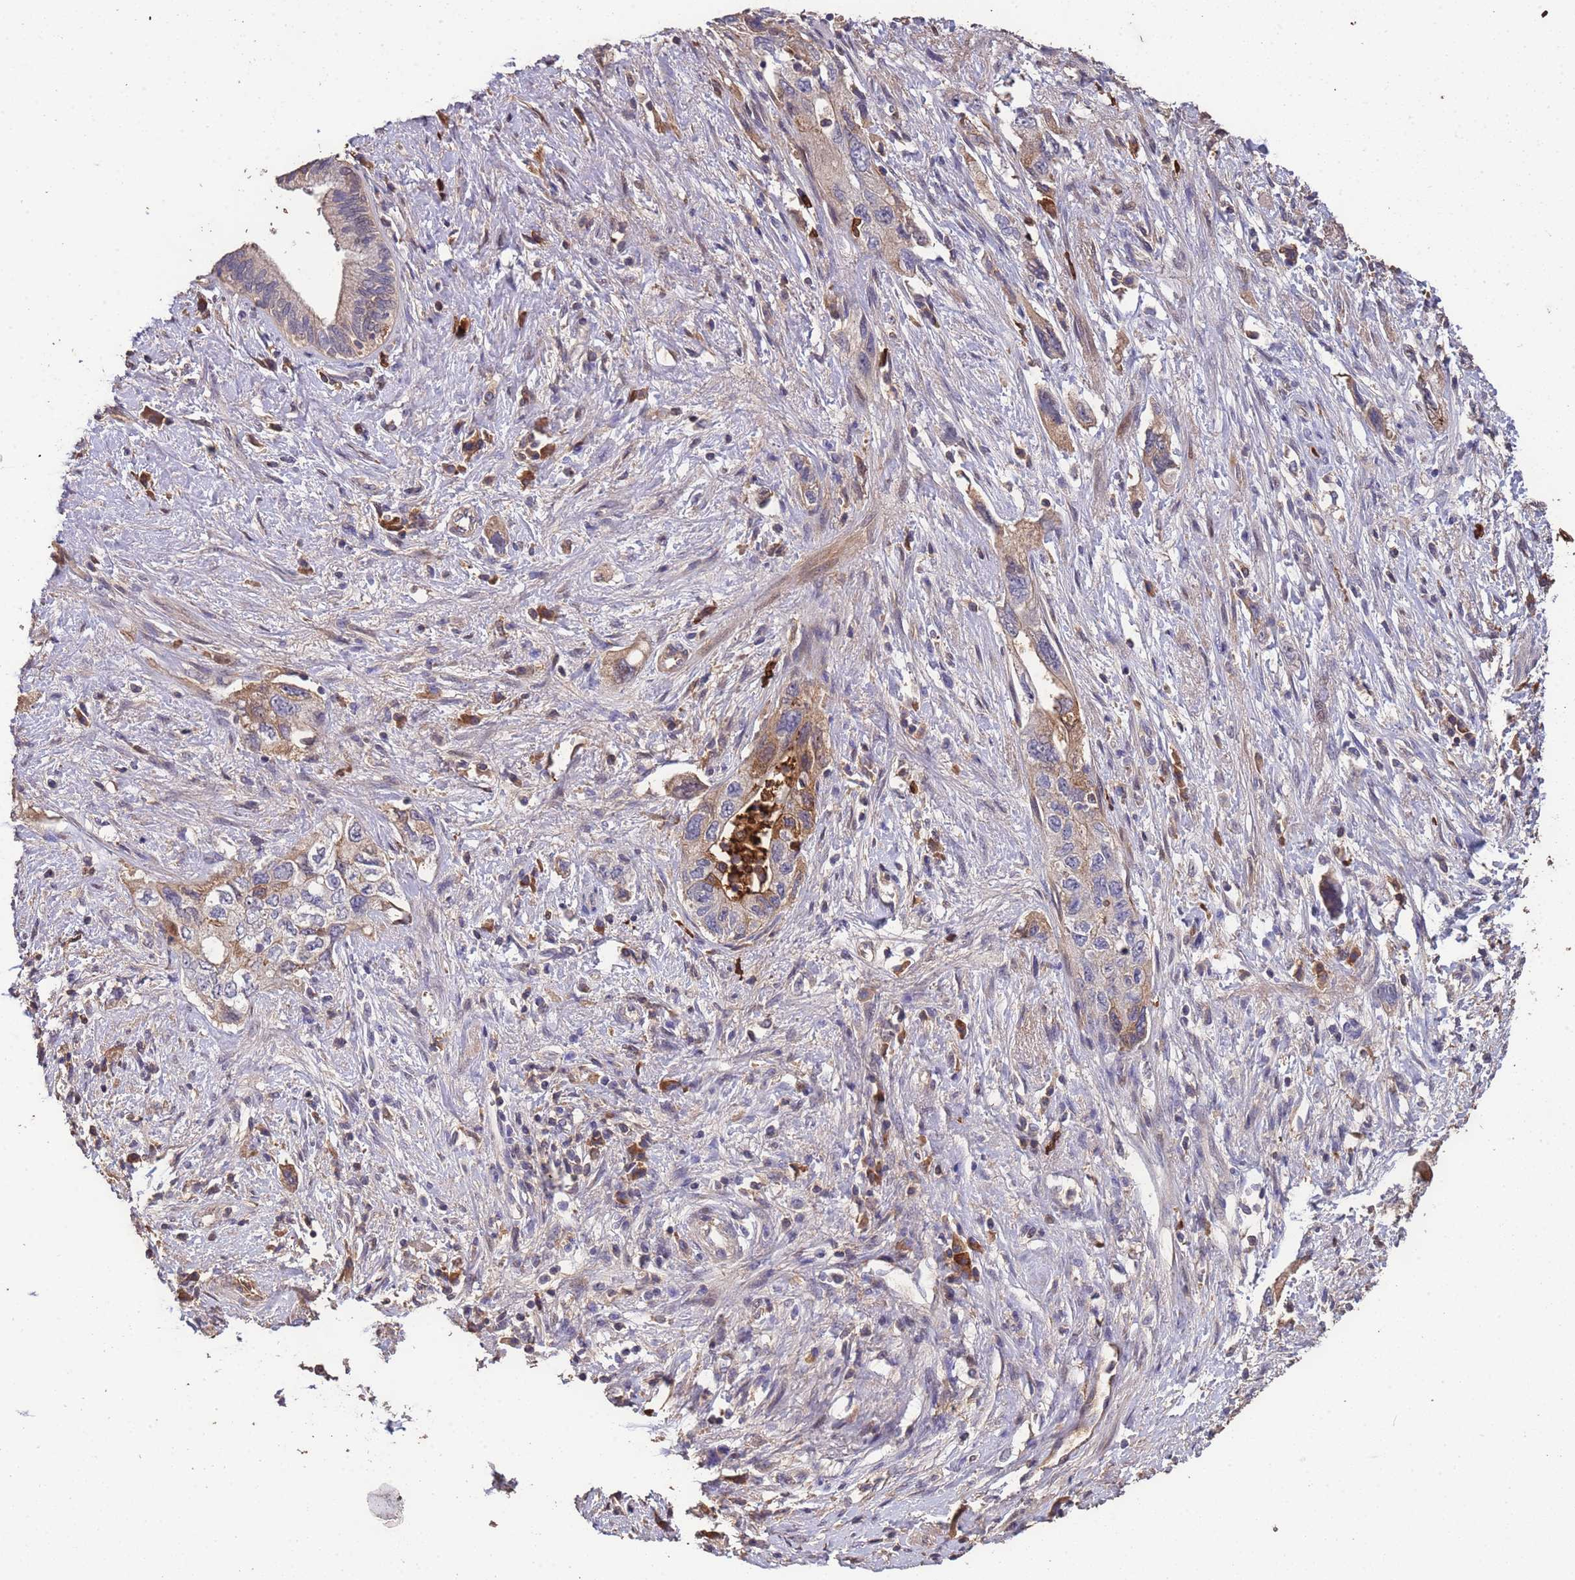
{"staining": {"intensity": "moderate", "quantity": "25%-75%", "location": "cytoplasmic/membranous"}, "tissue": "pancreatic cancer", "cell_type": "Tumor cells", "image_type": "cancer", "snomed": [{"axis": "morphology", "description": "Adenocarcinoma, NOS"}, {"axis": "topography", "description": "Pancreas"}], "caption": "Pancreatic cancer (adenocarcinoma) stained with a protein marker demonstrates moderate staining in tumor cells.", "gene": "CCDC184", "patient": {"sex": "female", "age": 73}}